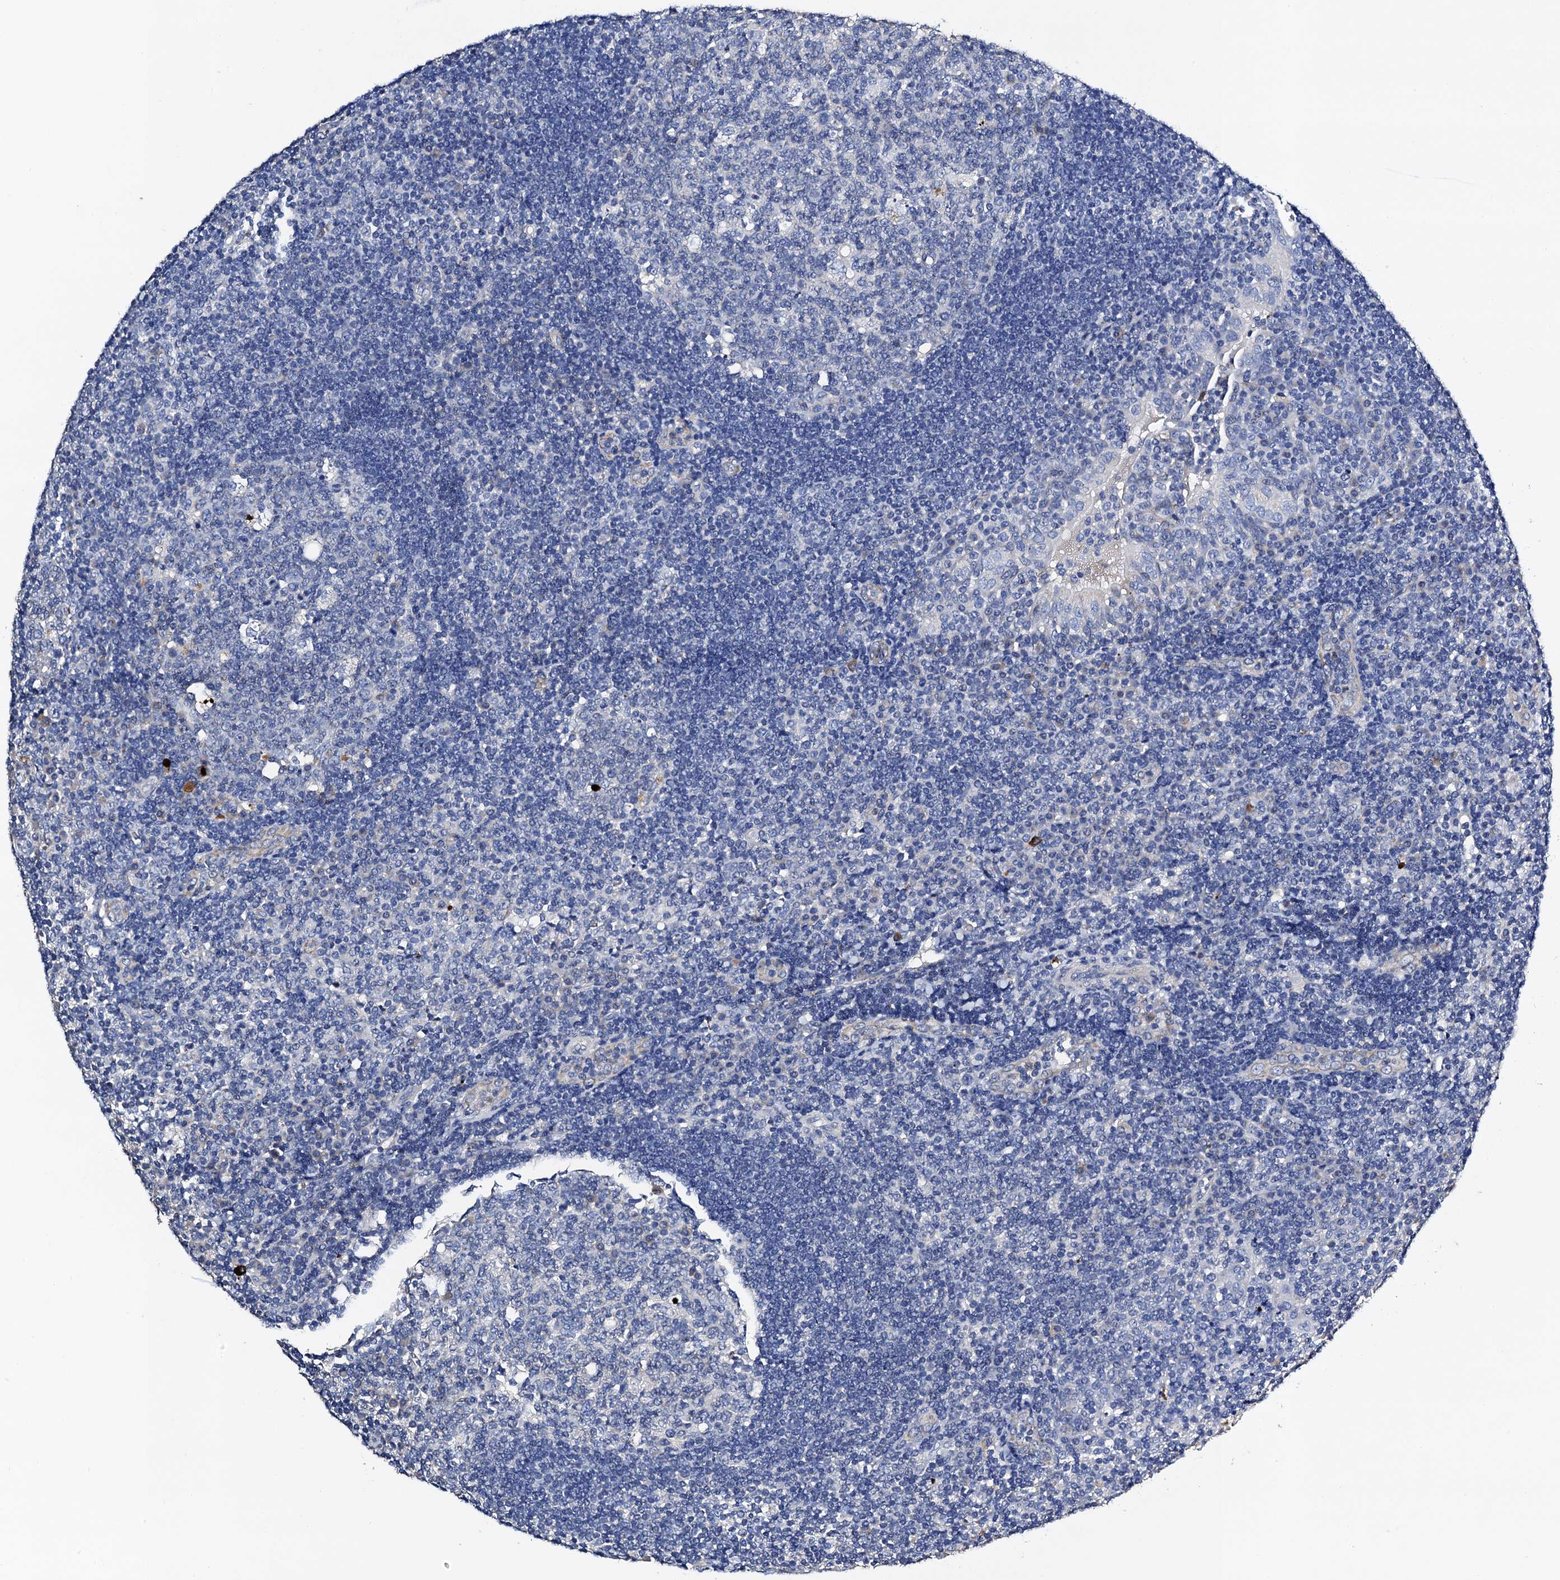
{"staining": {"intensity": "negative", "quantity": "none", "location": "none"}, "tissue": "tonsil", "cell_type": "Germinal center cells", "image_type": "normal", "snomed": [{"axis": "morphology", "description": "Normal tissue, NOS"}, {"axis": "topography", "description": "Tonsil"}], "caption": "High power microscopy photomicrograph of an immunohistochemistry photomicrograph of unremarkable tonsil, revealing no significant positivity in germinal center cells. (DAB immunohistochemistry (IHC) with hematoxylin counter stain).", "gene": "FREM3", "patient": {"sex": "female", "age": 40}}